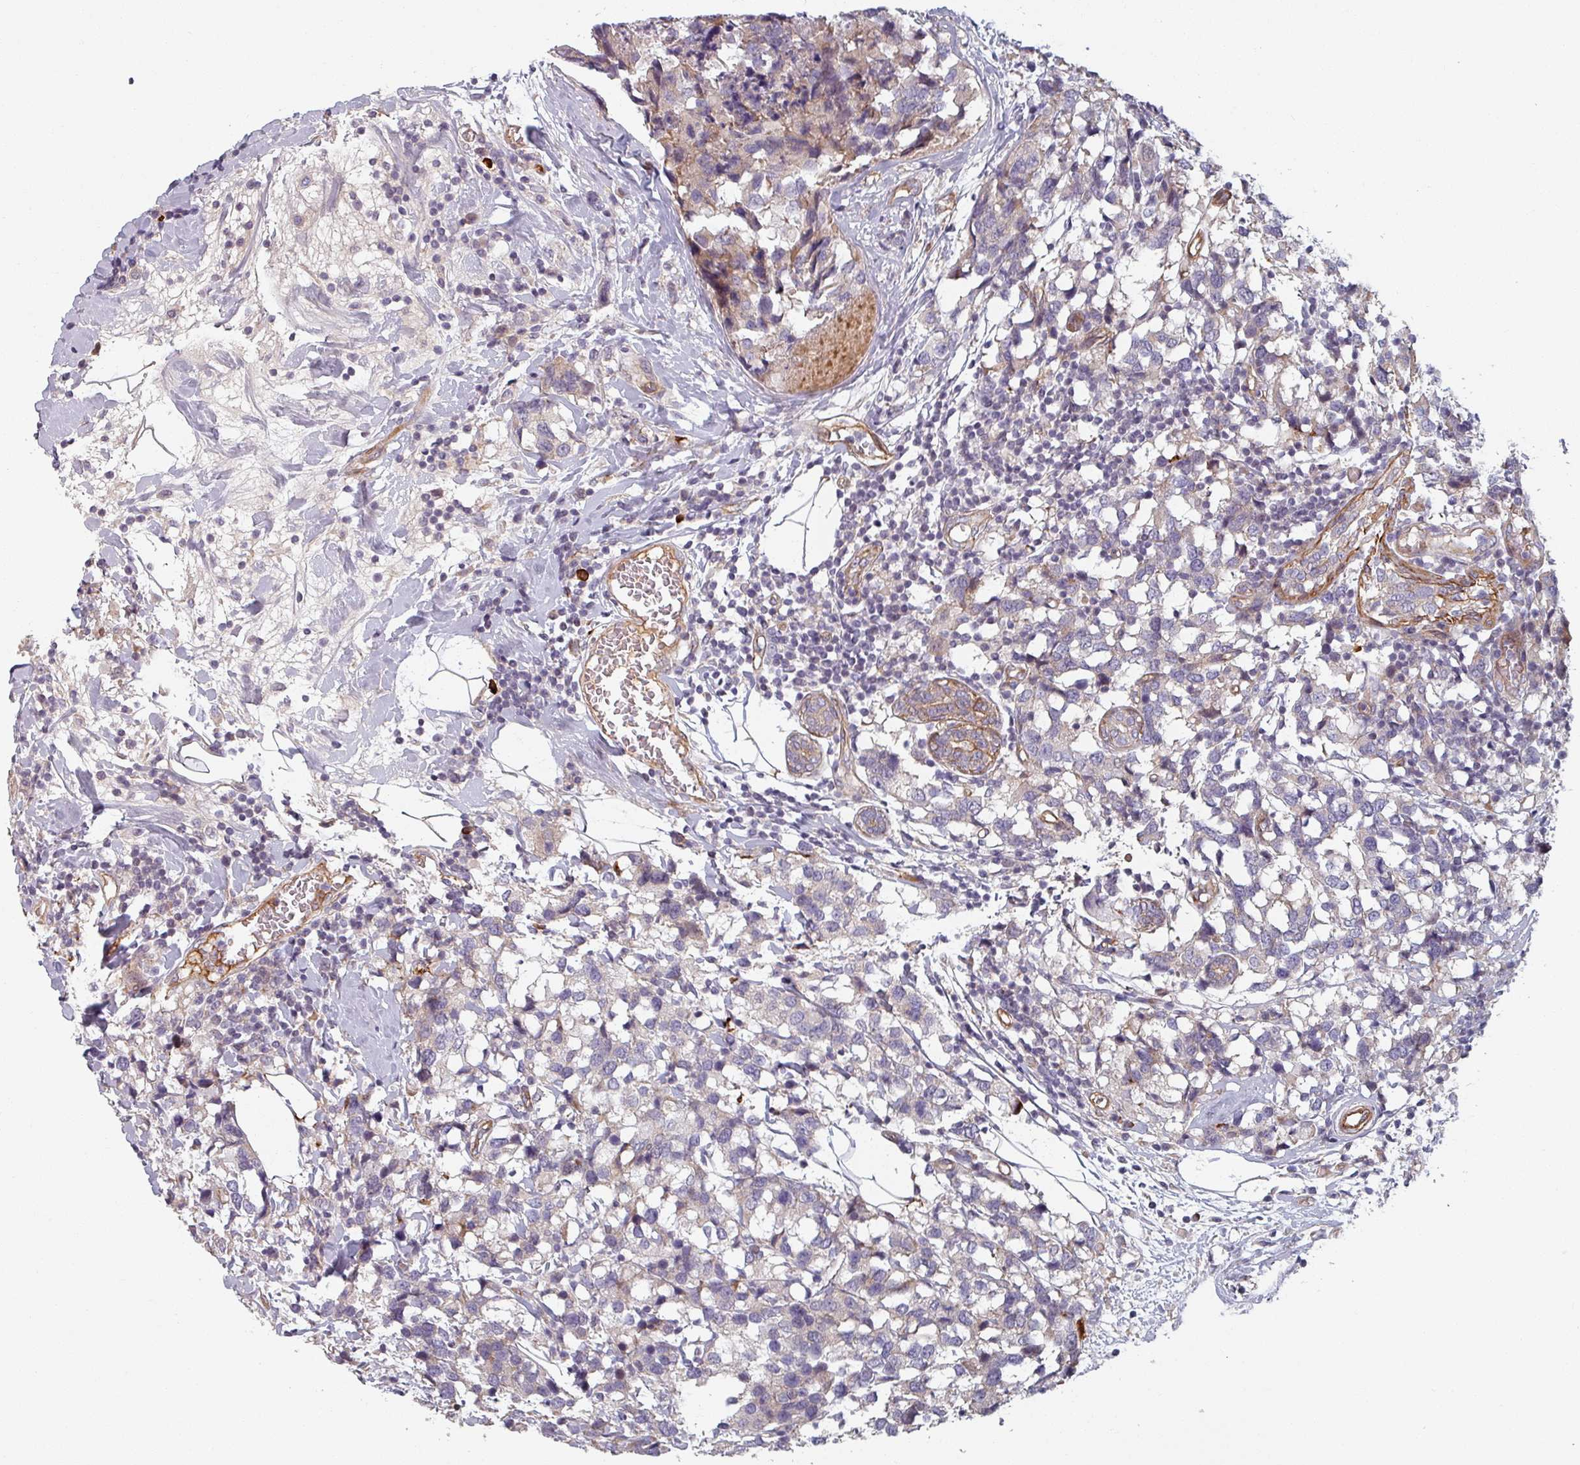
{"staining": {"intensity": "weak", "quantity": "<25%", "location": "cytoplasmic/membranous"}, "tissue": "breast cancer", "cell_type": "Tumor cells", "image_type": "cancer", "snomed": [{"axis": "morphology", "description": "Lobular carcinoma"}, {"axis": "topography", "description": "Breast"}], "caption": "Breast lobular carcinoma stained for a protein using immunohistochemistry demonstrates no expression tumor cells.", "gene": "C4BPB", "patient": {"sex": "female", "age": 59}}